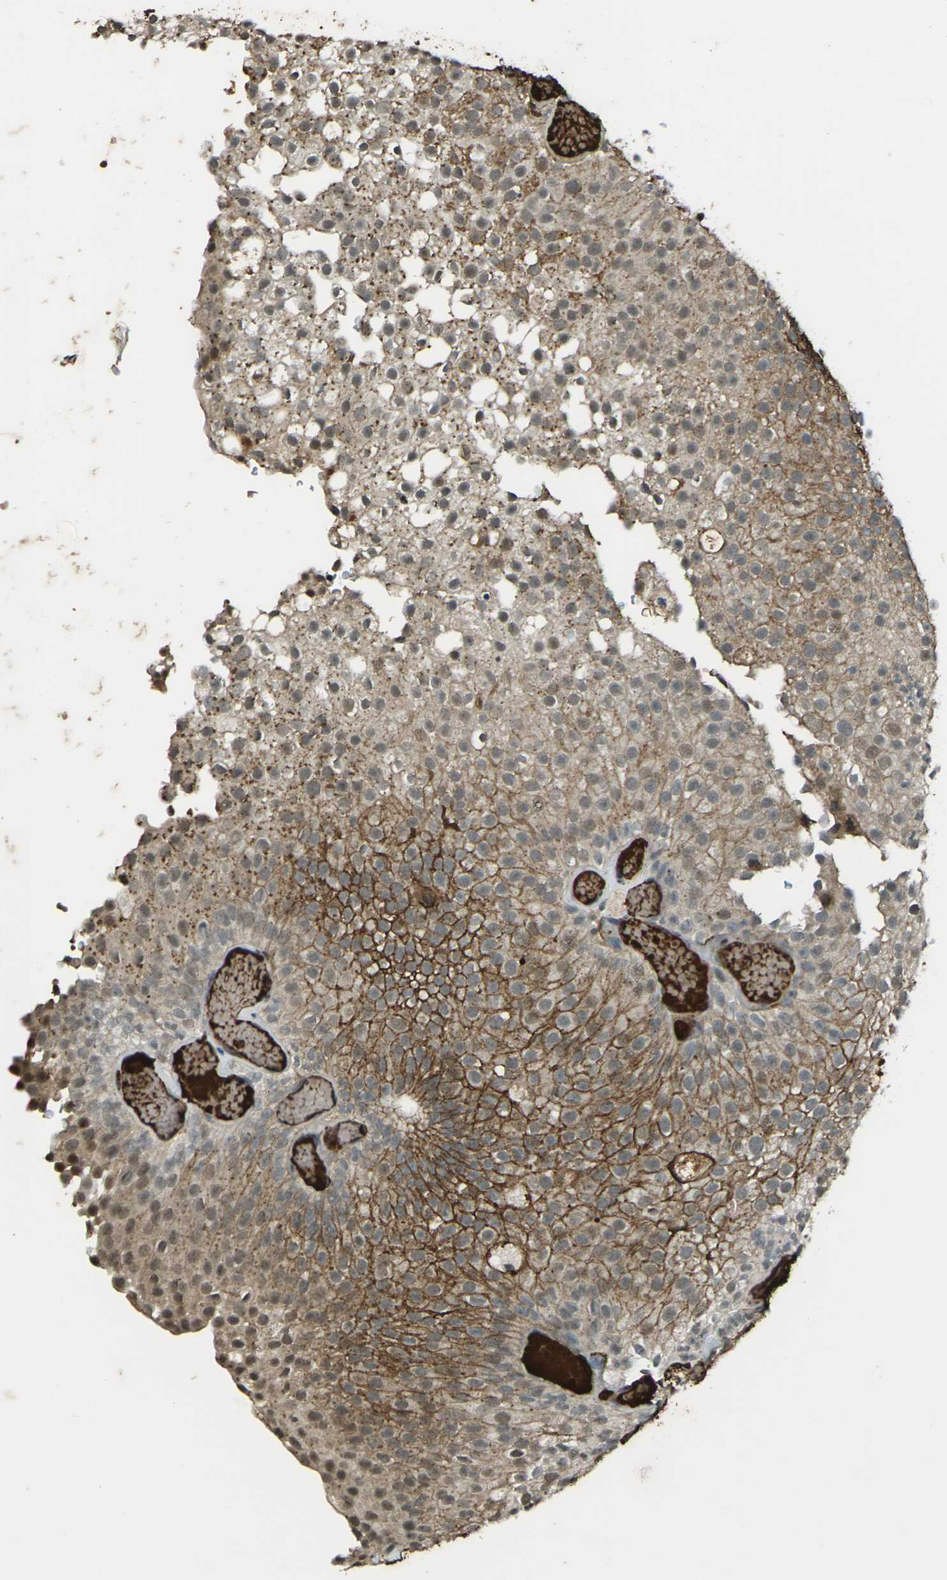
{"staining": {"intensity": "moderate", "quantity": ">75%", "location": "cytoplasmic/membranous"}, "tissue": "urothelial cancer", "cell_type": "Tumor cells", "image_type": "cancer", "snomed": [{"axis": "morphology", "description": "Urothelial carcinoma, Low grade"}, {"axis": "topography", "description": "Urinary bladder"}], "caption": "An IHC histopathology image of neoplastic tissue is shown. Protein staining in brown highlights moderate cytoplasmic/membranous positivity in urothelial cancer within tumor cells.", "gene": "CYP1B1", "patient": {"sex": "male", "age": 78}}